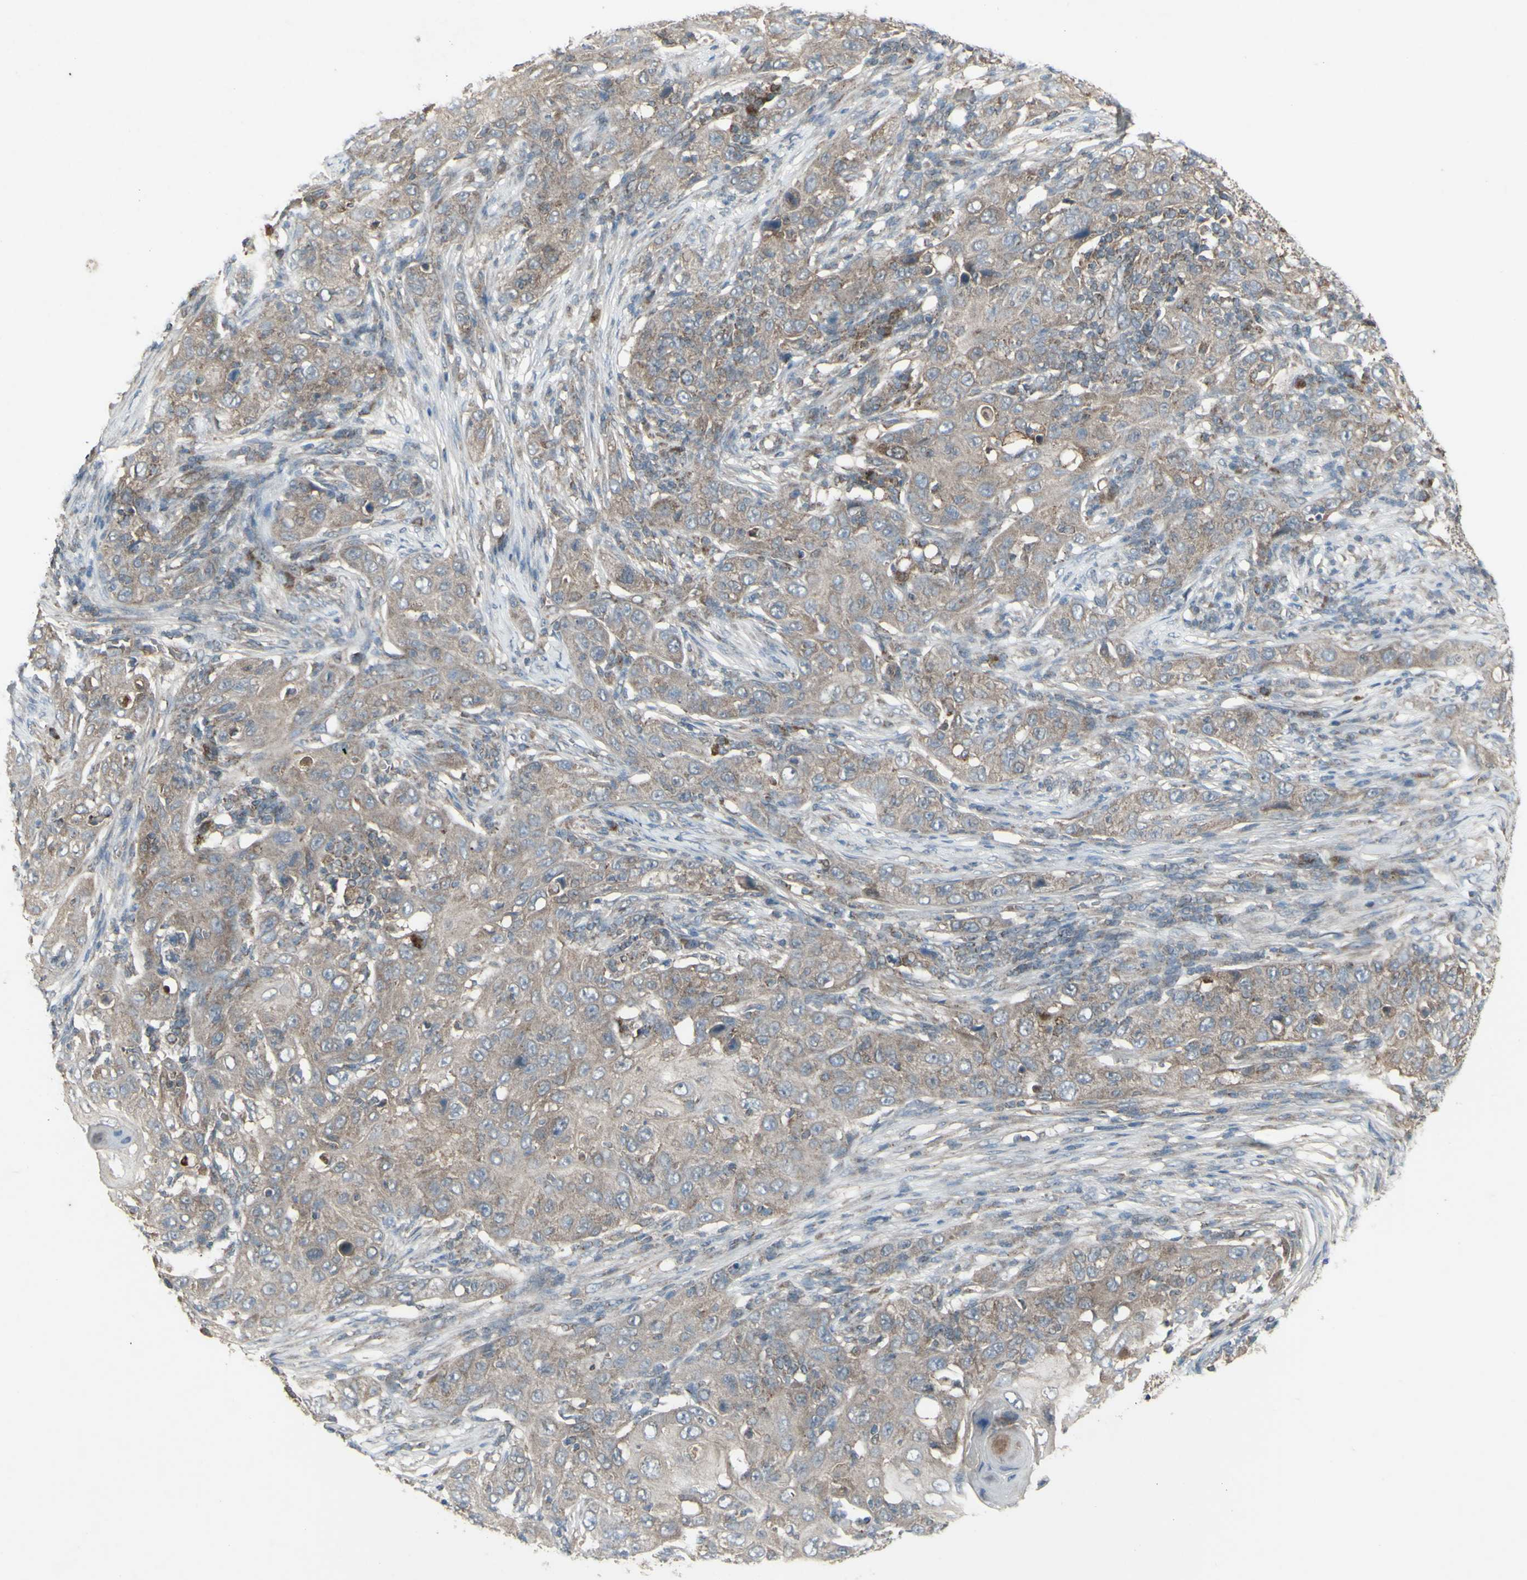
{"staining": {"intensity": "weak", "quantity": ">75%", "location": "cytoplasmic/membranous"}, "tissue": "skin cancer", "cell_type": "Tumor cells", "image_type": "cancer", "snomed": [{"axis": "morphology", "description": "Squamous cell carcinoma, NOS"}, {"axis": "topography", "description": "Skin"}], "caption": "Skin squamous cell carcinoma stained with immunohistochemistry (IHC) shows weak cytoplasmic/membranous positivity in about >75% of tumor cells. (Stains: DAB in brown, nuclei in blue, Microscopy: brightfield microscopy at high magnification).", "gene": "SHC1", "patient": {"sex": "female", "age": 88}}